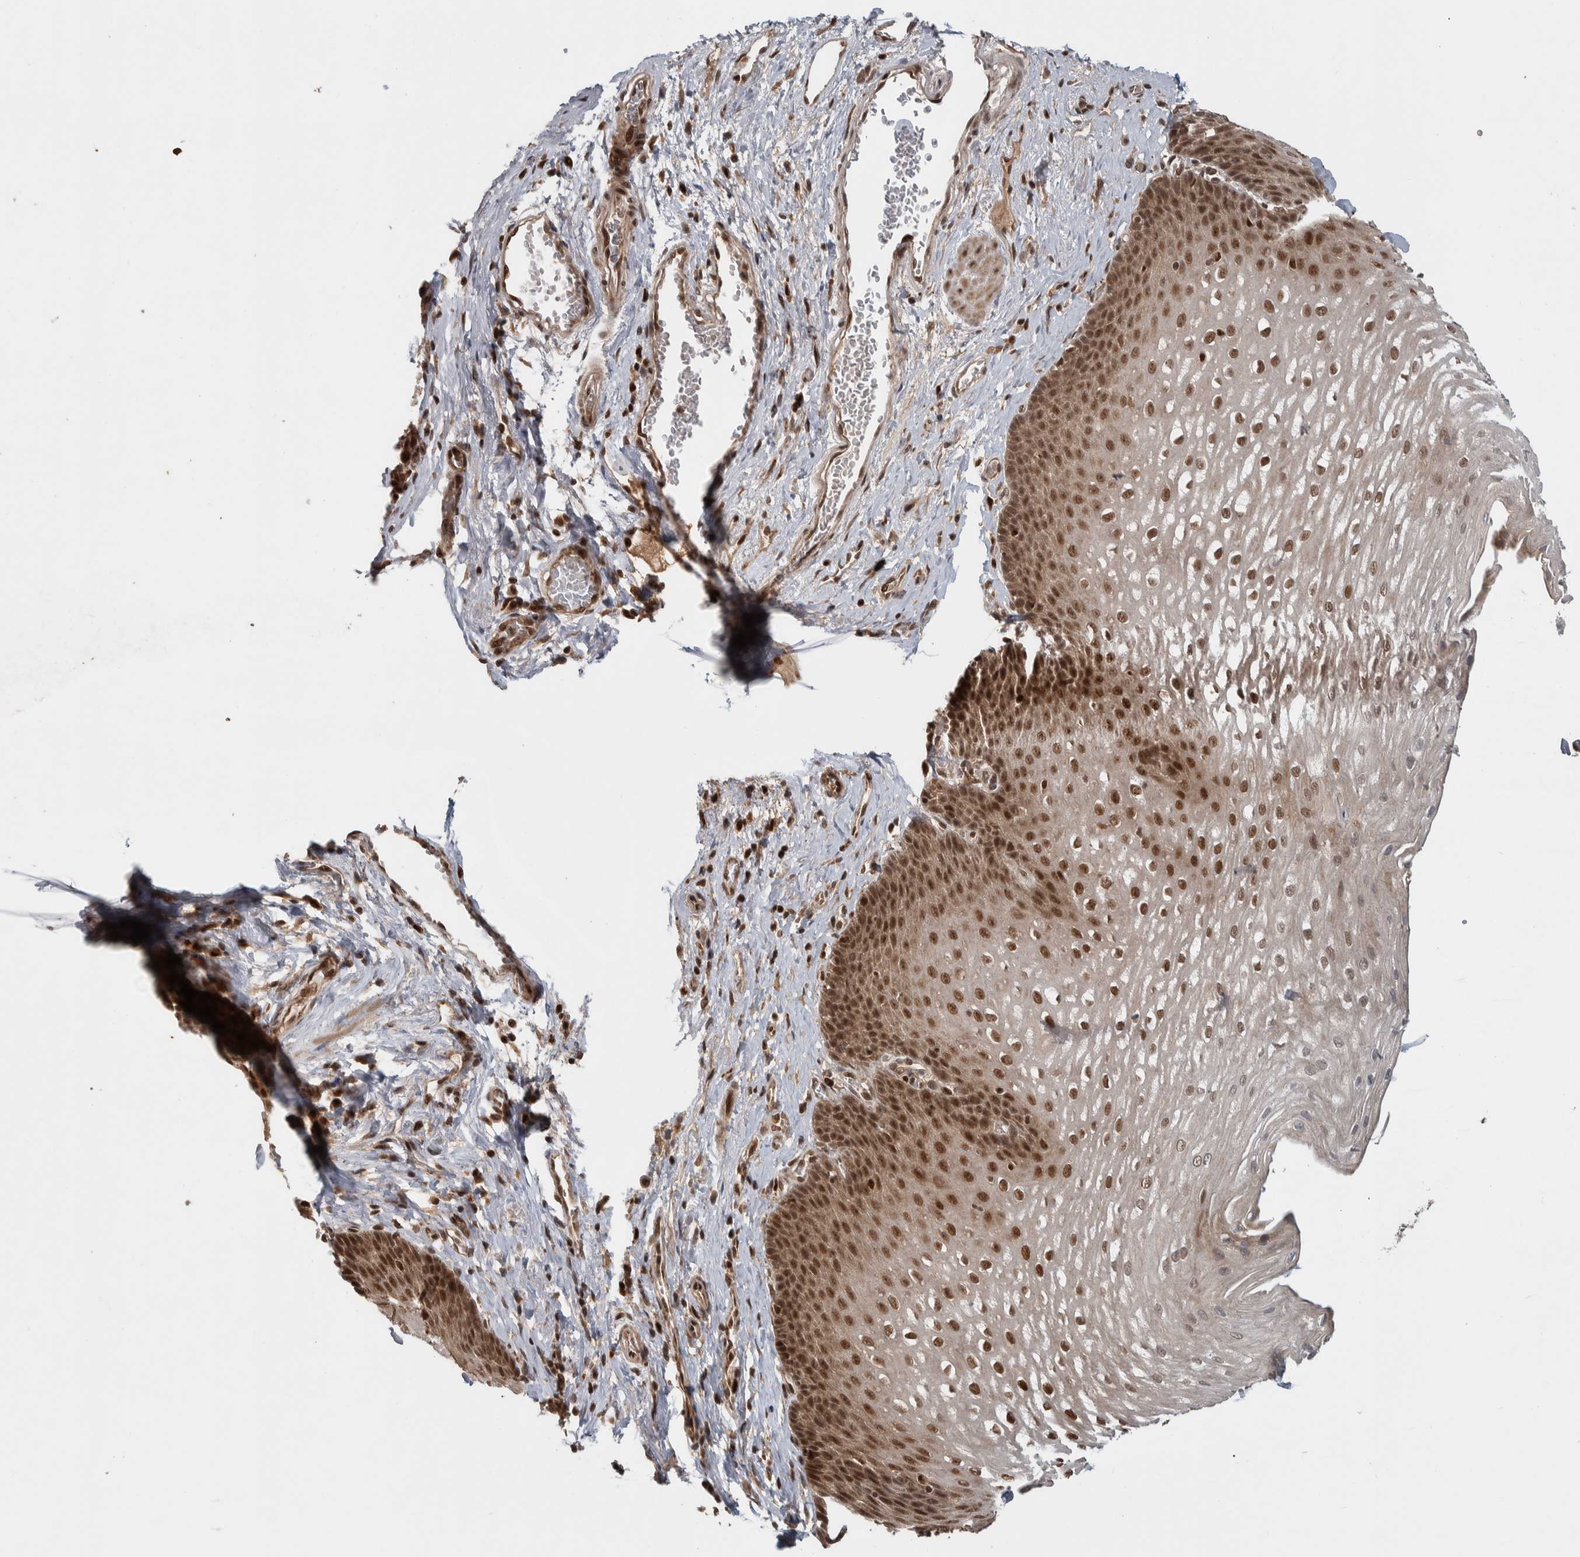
{"staining": {"intensity": "strong", "quantity": ">75%", "location": "cytoplasmic/membranous,nuclear"}, "tissue": "esophagus", "cell_type": "Squamous epithelial cells", "image_type": "normal", "snomed": [{"axis": "morphology", "description": "Normal tissue, NOS"}, {"axis": "topography", "description": "Esophagus"}], "caption": "Immunohistochemical staining of benign esophagus displays >75% levels of strong cytoplasmic/membranous,nuclear protein staining in about >75% of squamous epithelial cells.", "gene": "RPS6KA4", "patient": {"sex": "male", "age": 48}}